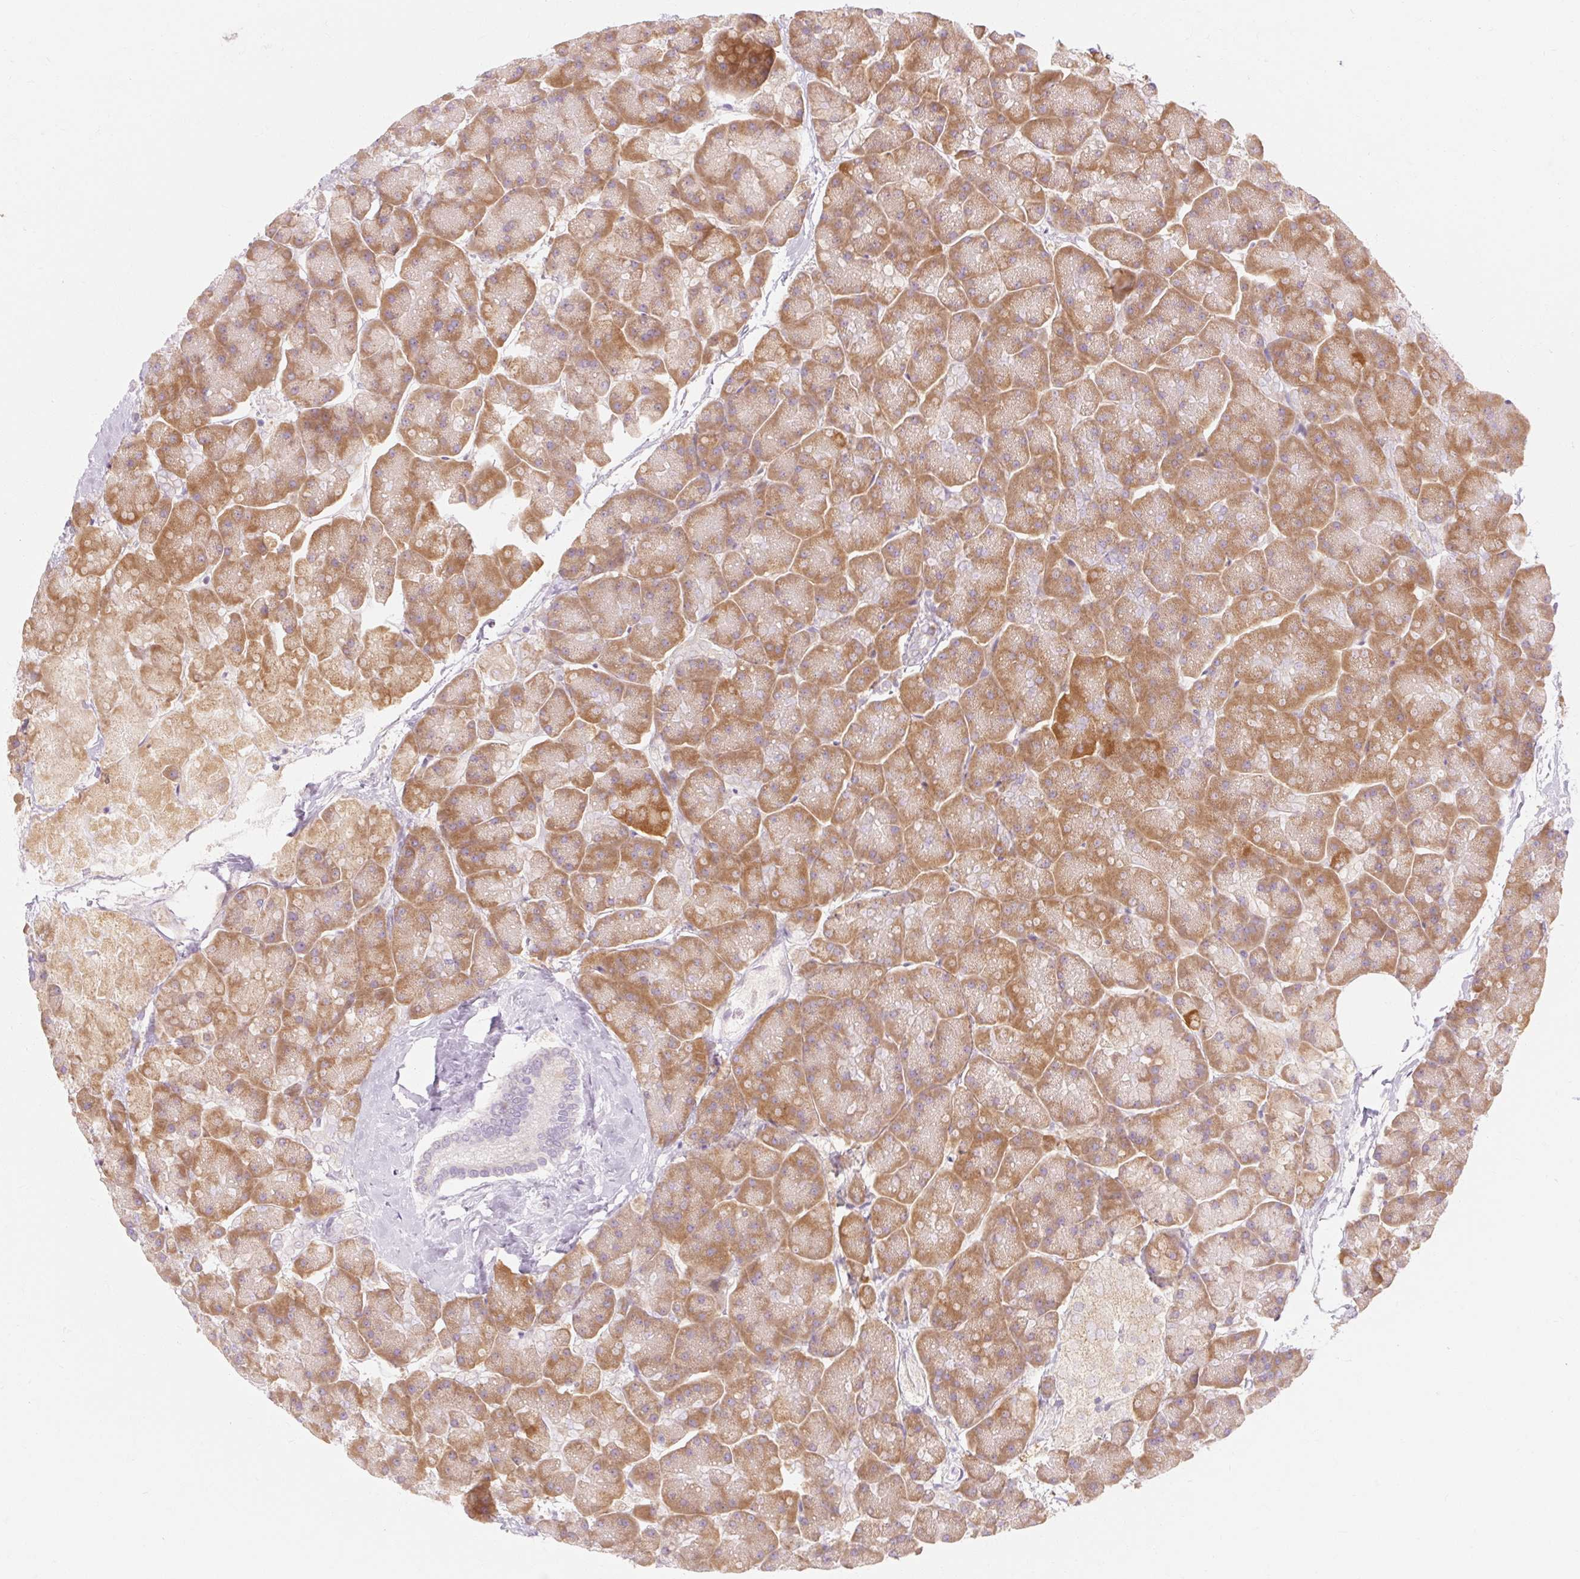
{"staining": {"intensity": "moderate", "quantity": ">75%", "location": "cytoplasmic/membranous"}, "tissue": "pancreas", "cell_type": "Exocrine glandular cells", "image_type": "normal", "snomed": [{"axis": "morphology", "description": "Normal tissue, NOS"}, {"axis": "topography", "description": "Pancreas"}, {"axis": "topography", "description": "Peripheral nerve tissue"}], "caption": "Immunohistochemical staining of benign human pancreas reveals moderate cytoplasmic/membranous protein positivity in approximately >75% of exocrine glandular cells.", "gene": "MYO1D", "patient": {"sex": "male", "age": 54}}